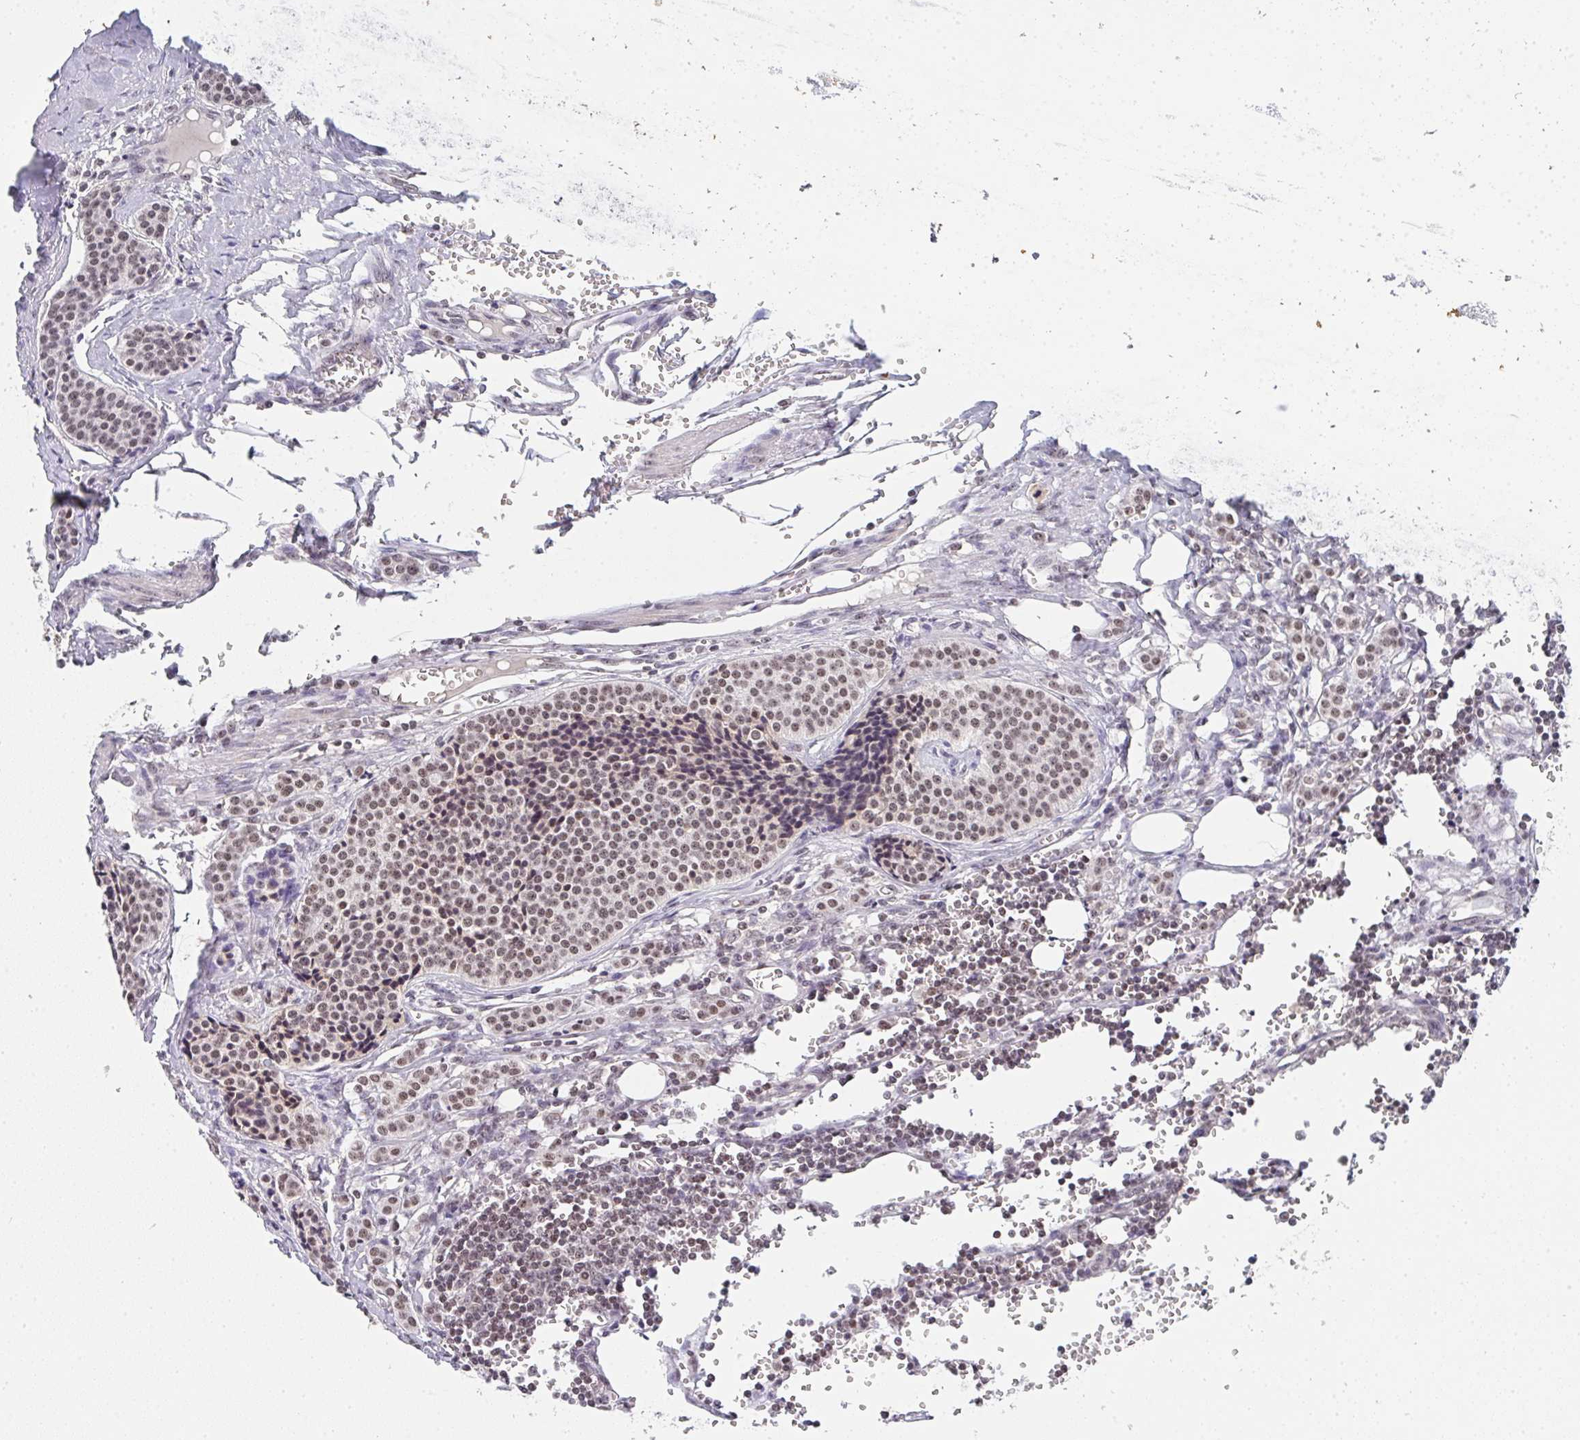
{"staining": {"intensity": "moderate", "quantity": ">75%", "location": "nuclear"}, "tissue": "carcinoid", "cell_type": "Tumor cells", "image_type": "cancer", "snomed": [{"axis": "morphology", "description": "Carcinoid, malignant, NOS"}, {"axis": "topography", "description": "Small intestine"}], "caption": "Immunohistochemistry (IHC) histopathology image of neoplastic tissue: carcinoid stained using IHC reveals medium levels of moderate protein expression localized specifically in the nuclear of tumor cells, appearing as a nuclear brown color.", "gene": "DKC1", "patient": {"sex": "male", "age": 63}}